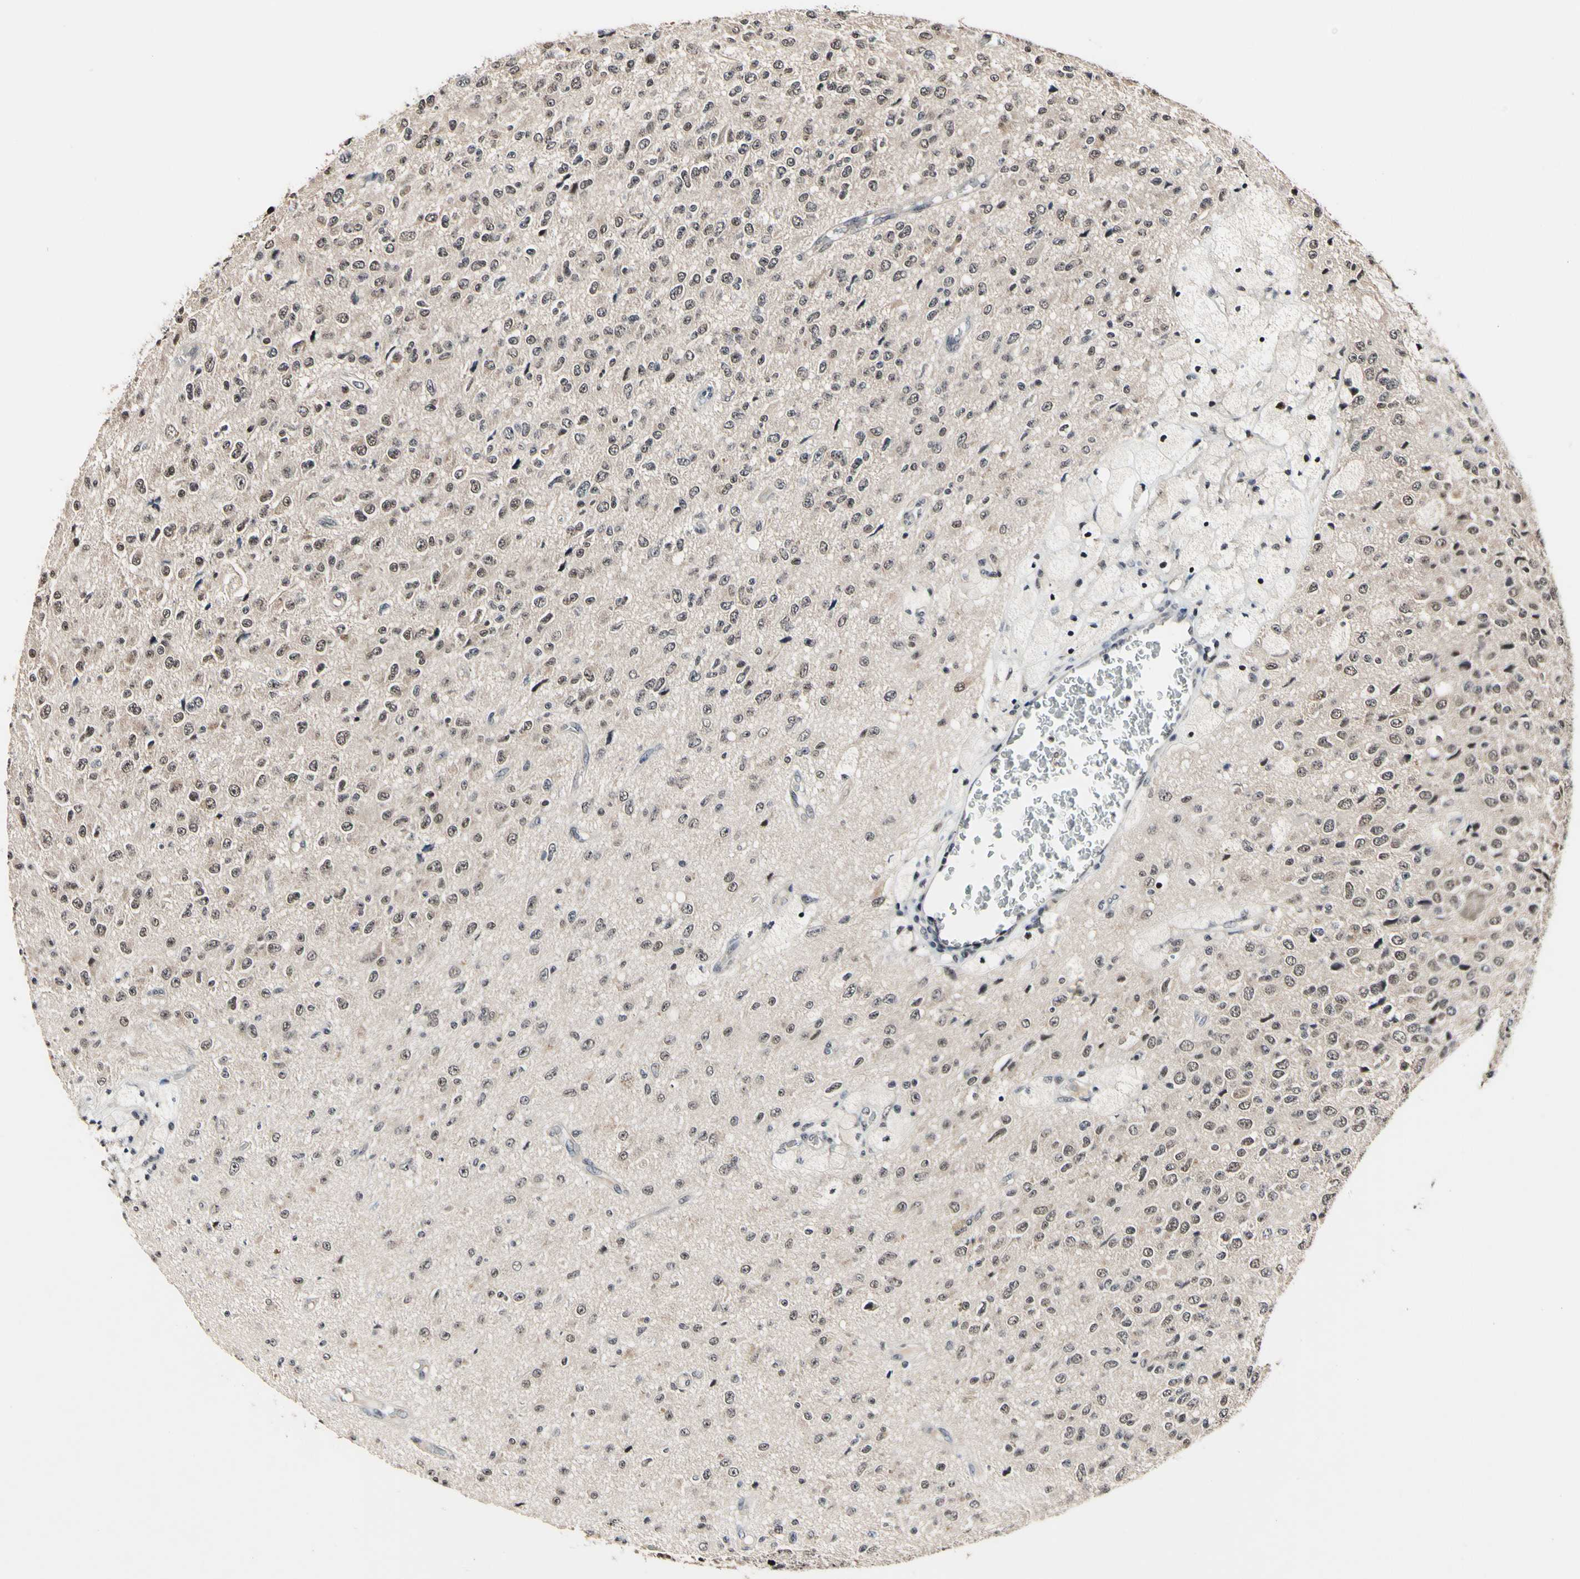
{"staining": {"intensity": "weak", "quantity": ">75%", "location": "cytoplasmic/membranous,nuclear"}, "tissue": "glioma", "cell_type": "Tumor cells", "image_type": "cancer", "snomed": [{"axis": "morphology", "description": "Glioma, malignant, High grade"}, {"axis": "topography", "description": "pancreas cauda"}], "caption": "Immunohistochemical staining of high-grade glioma (malignant) reveals weak cytoplasmic/membranous and nuclear protein expression in about >75% of tumor cells.", "gene": "PSMD10", "patient": {"sex": "male", "age": 60}}